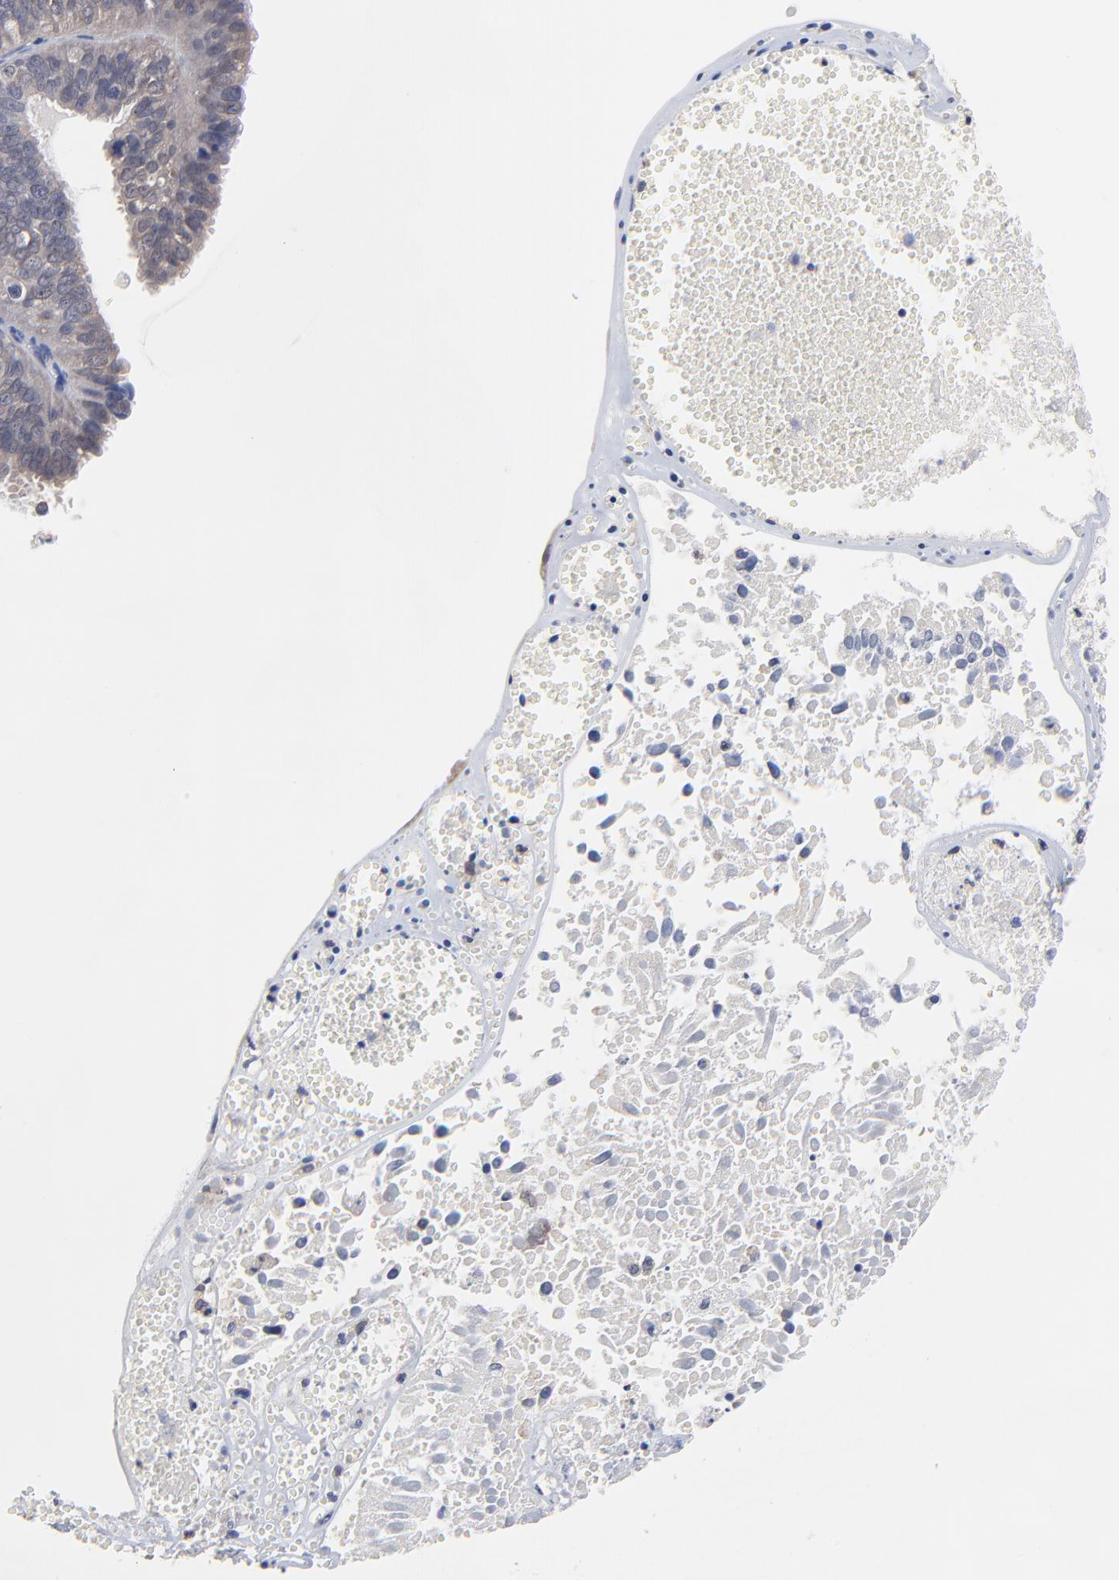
{"staining": {"intensity": "weak", "quantity": ">75%", "location": "cytoplasmic/membranous"}, "tissue": "ovarian cancer", "cell_type": "Tumor cells", "image_type": "cancer", "snomed": [{"axis": "morphology", "description": "Carcinoma, endometroid"}, {"axis": "topography", "description": "Ovary"}], "caption": "Ovarian endometroid carcinoma stained for a protein (brown) exhibits weak cytoplasmic/membranous positive staining in approximately >75% of tumor cells.", "gene": "PCMT1", "patient": {"sex": "female", "age": 85}}